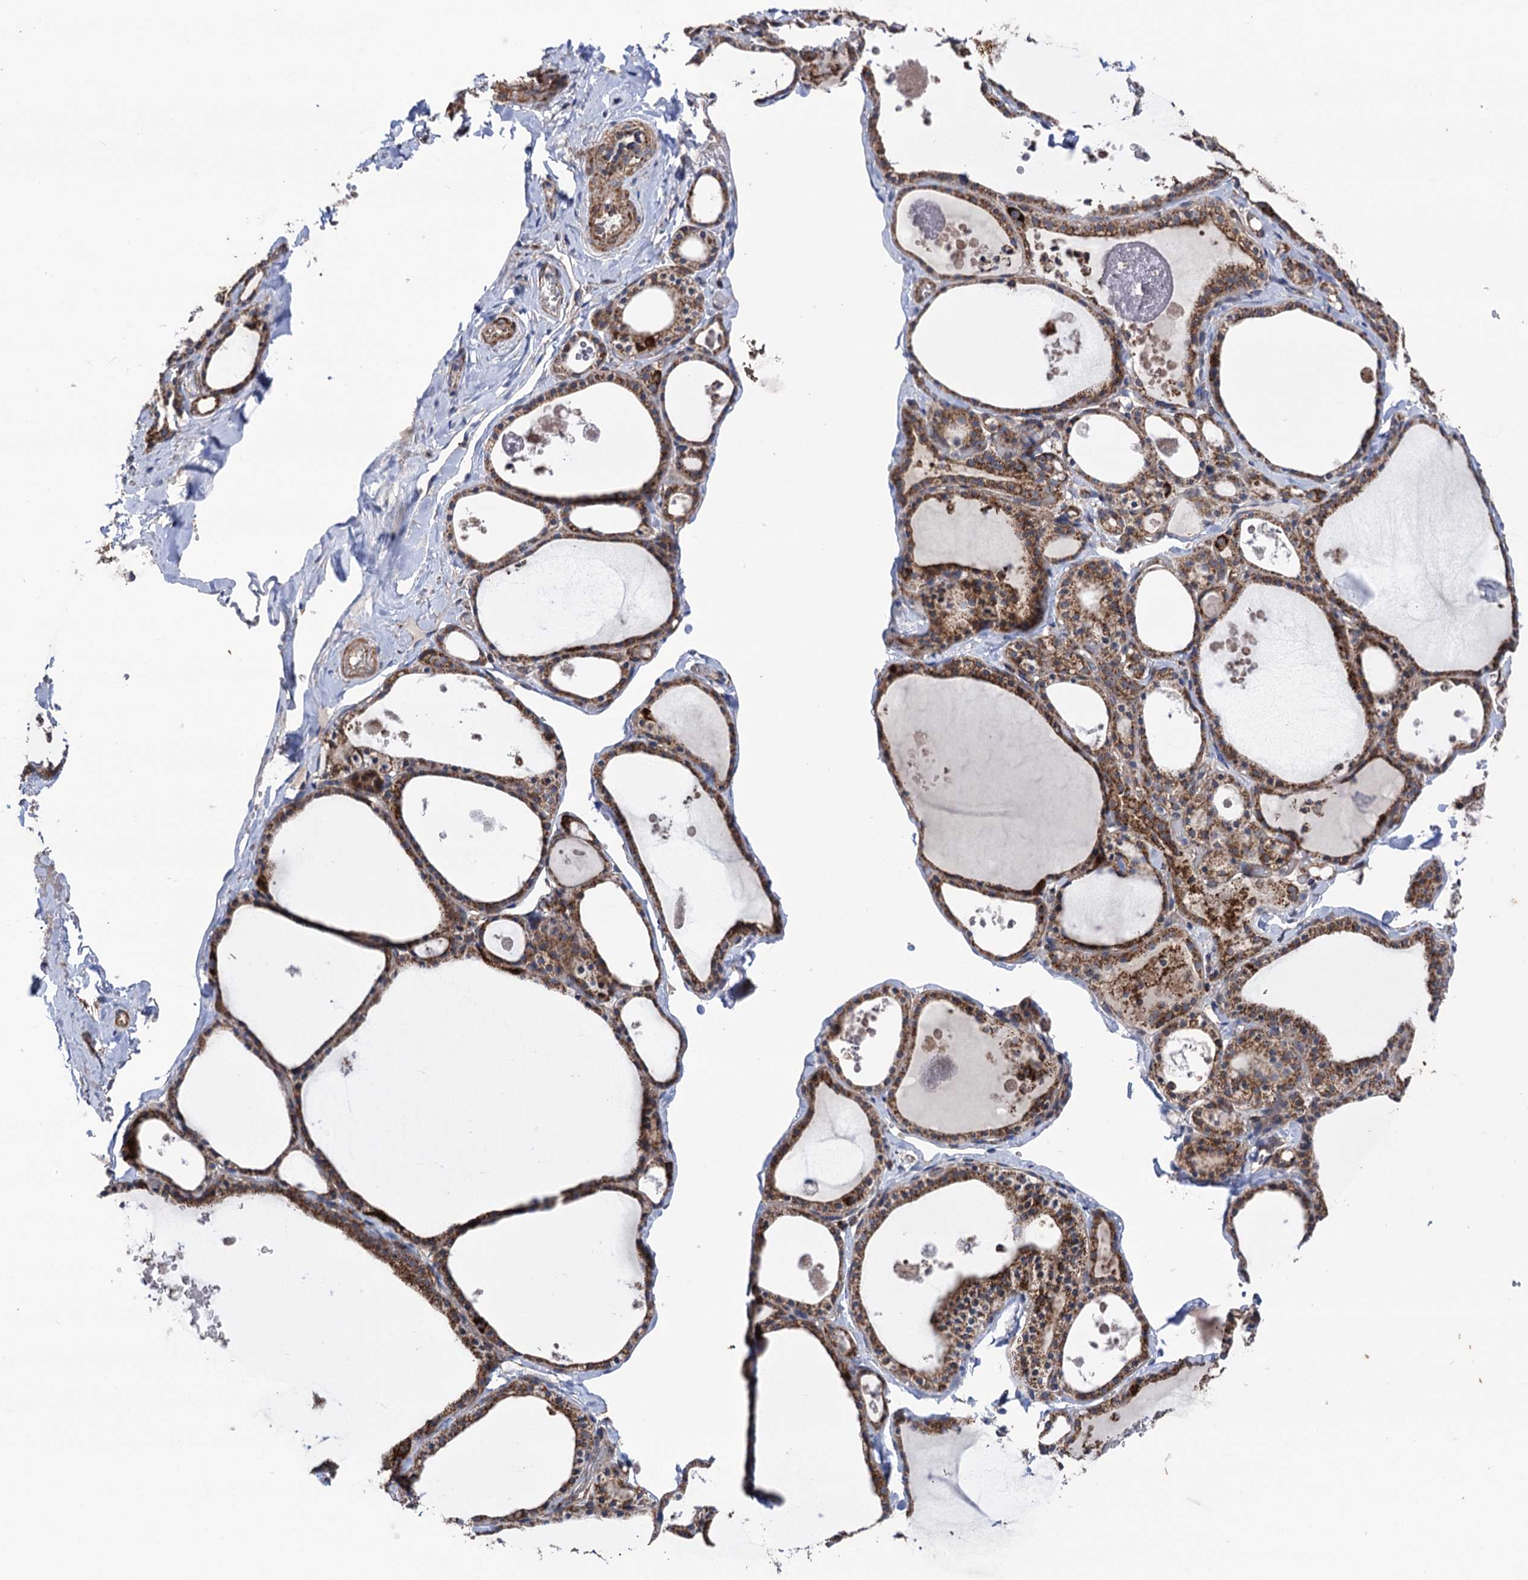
{"staining": {"intensity": "moderate", "quantity": ">75%", "location": "cytoplasmic/membranous"}, "tissue": "thyroid gland", "cell_type": "Glandular cells", "image_type": "normal", "snomed": [{"axis": "morphology", "description": "Normal tissue, NOS"}, {"axis": "topography", "description": "Thyroid gland"}], "caption": "Glandular cells exhibit medium levels of moderate cytoplasmic/membranous staining in approximately >75% of cells in normal thyroid gland.", "gene": "SUCLA2", "patient": {"sex": "male", "age": 56}}